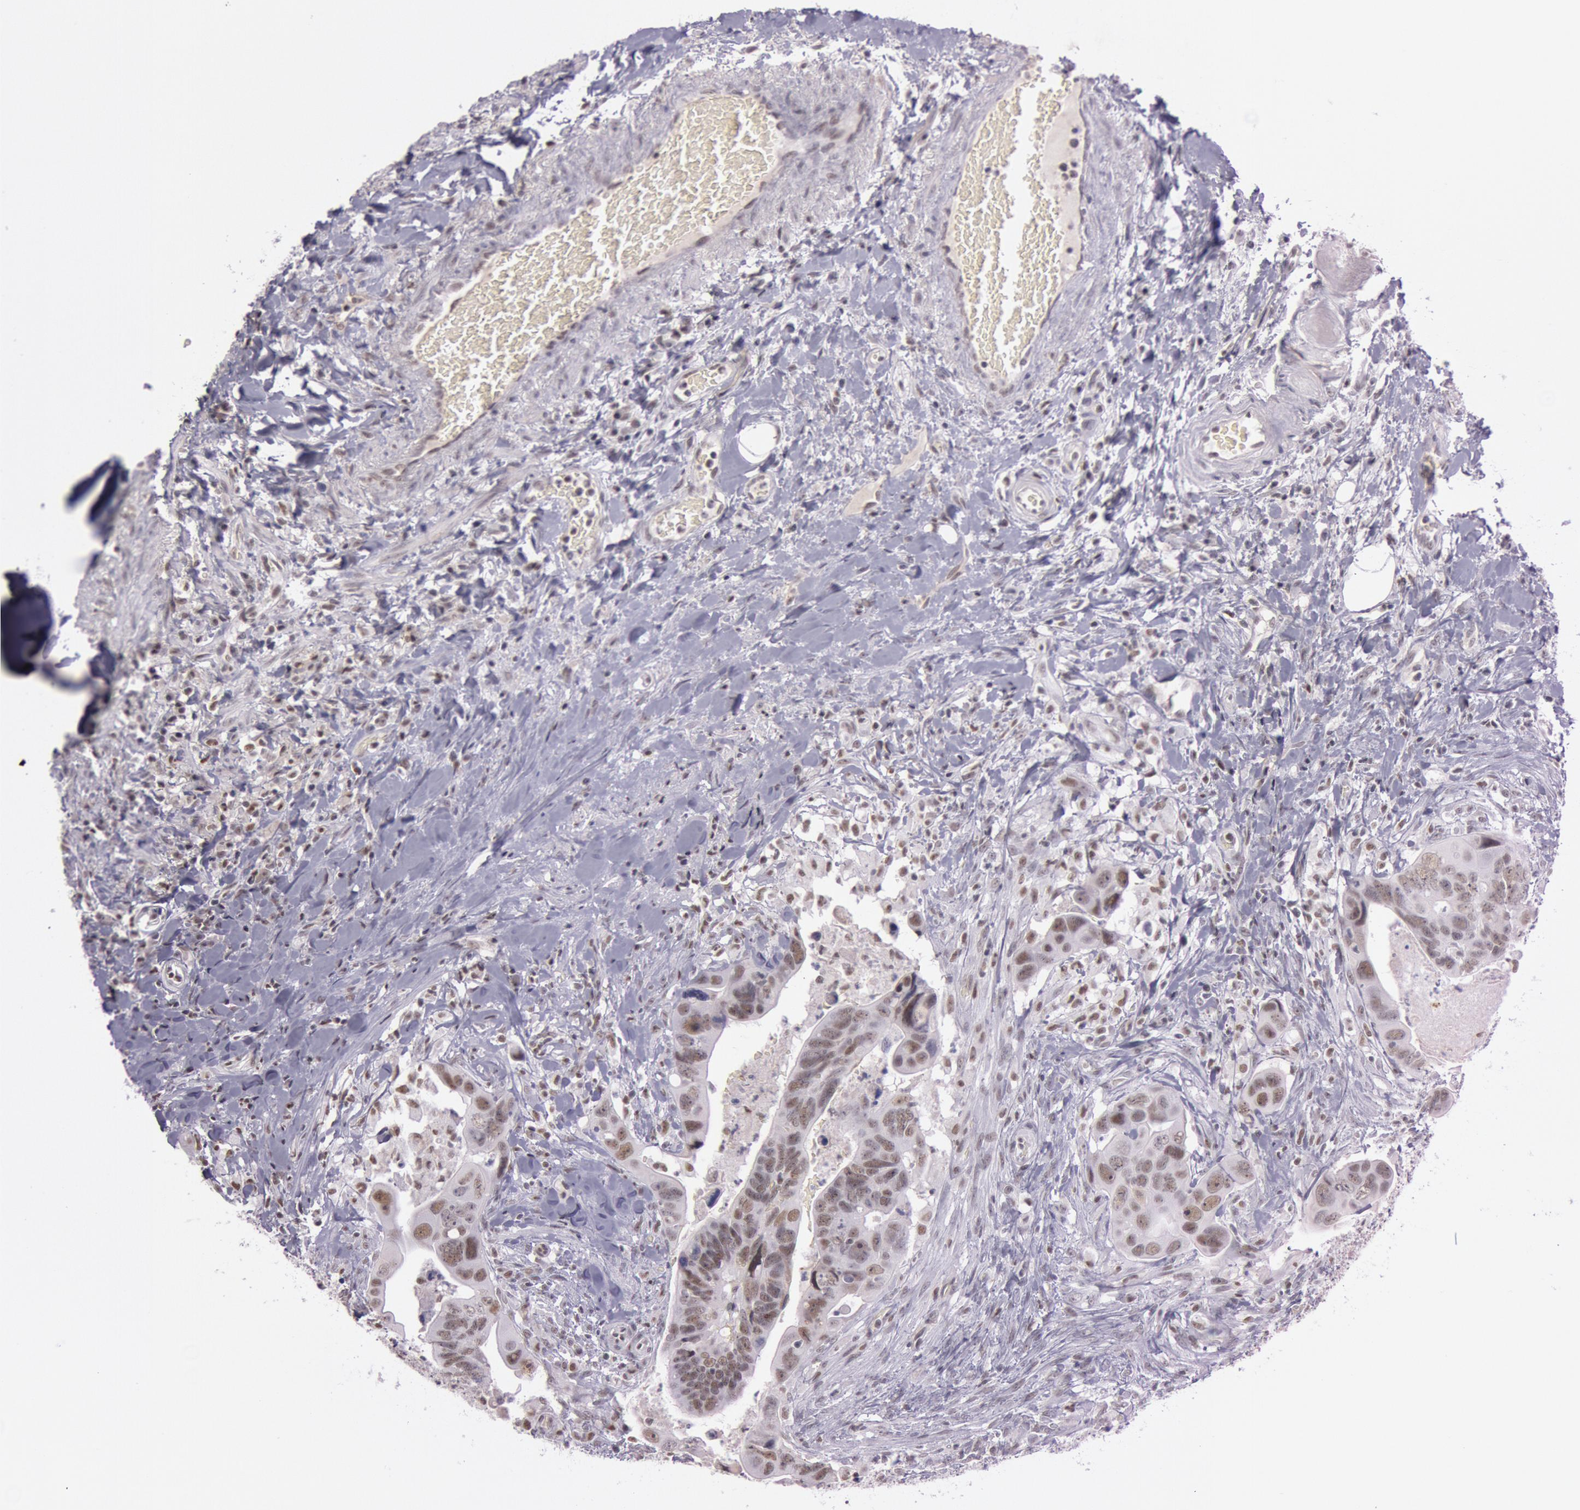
{"staining": {"intensity": "weak", "quantity": "<25%", "location": "nuclear"}, "tissue": "colorectal cancer", "cell_type": "Tumor cells", "image_type": "cancer", "snomed": [{"axis": "morphology", "description": "Adenocarcinoma, NOS"}, {"axis": "topography", "description": "Rectum"}], "caption": "This is a micrograph of IHC staining of colorectal adenocarcinoma, which shows no expression in tumor cells.", "gene": "TASL", "patient": {"sex": "male", "age": 53}}